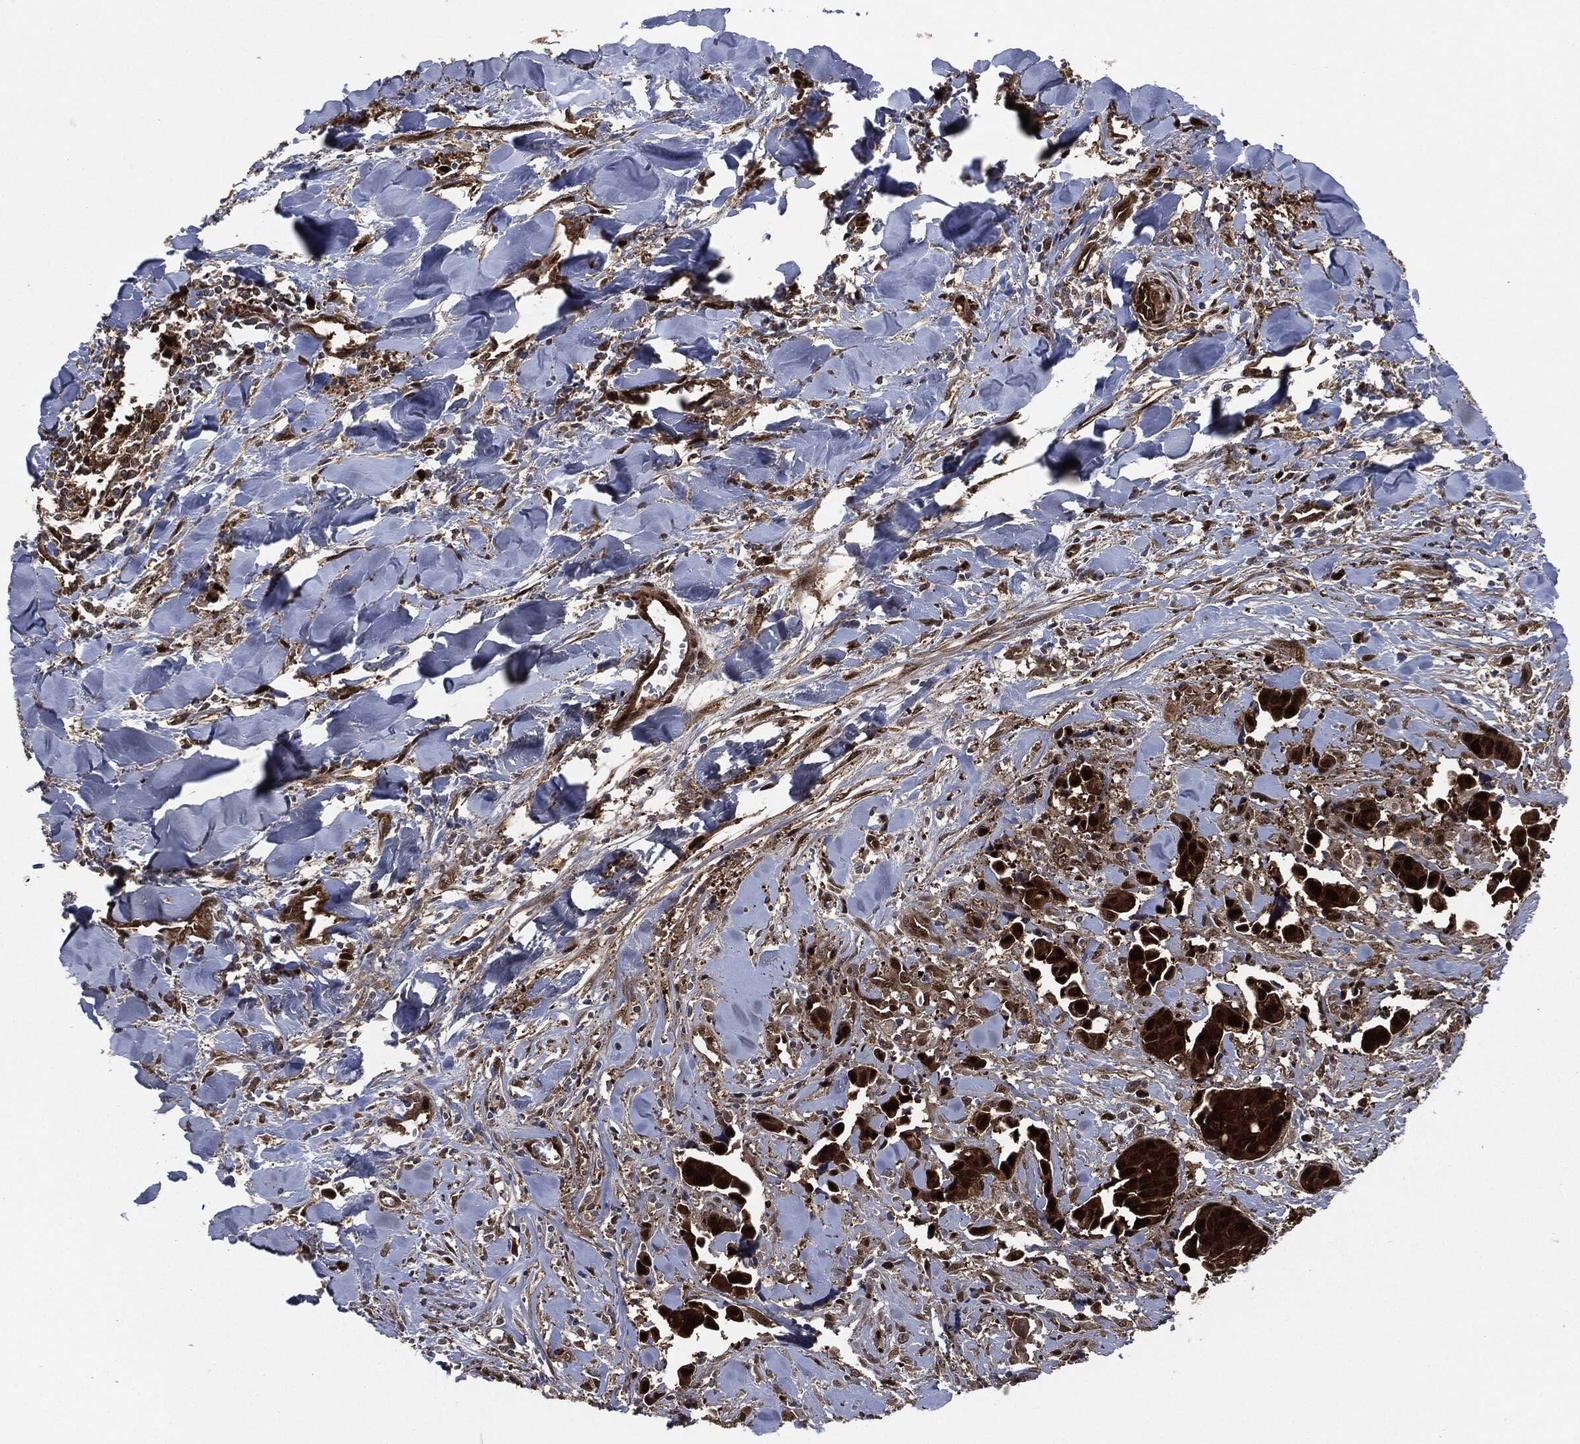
{"staining": {"intensity": "strong", "quantity": ">75%", "location": "cytoplasmic/membranous,nuclear"}, "tissue": "head and neck cancer", "cell_type": "Tumor cells", "image_type": "cancer", "snomed": [{"axis": "morphology", "description": "Adenocarcinoma, NOS"}, {"axis": "topography", "description": "Head-Neck"}], "caption": "IHC photomicrograph of human head and neck adenocarcinoma stained for a protein (brown), which shows high levels of strong cytoplasmic/membranous and nuclear expression in approximately >75% of tumor cells.", "gene": "DCTN1", "patient": {"sex": "male", "age": 76}}